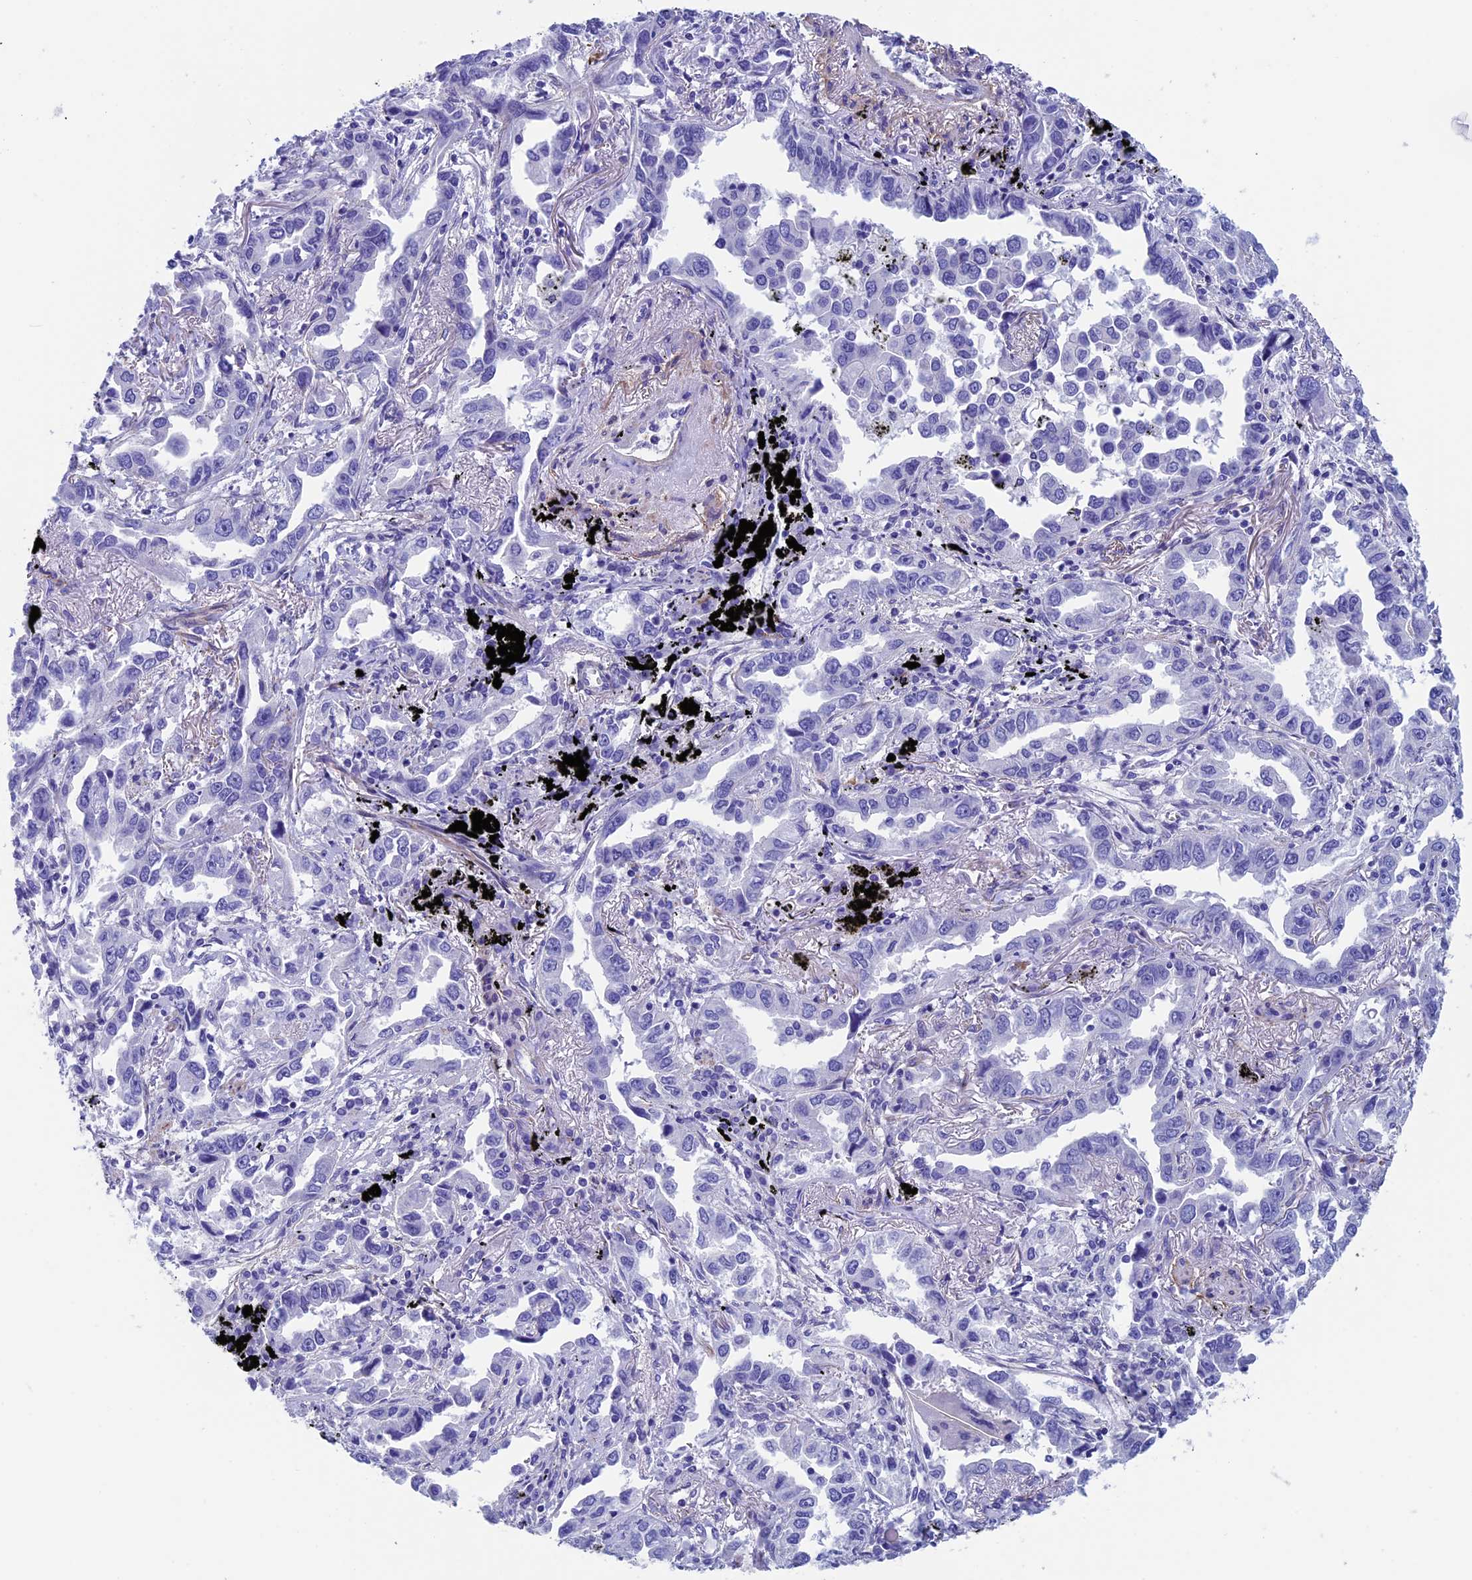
{"staining": {"intensity": "negative", "quantity": "none", "location": "none"}, "tissue": "lung cancer", "cell_type": "Tumor cells", "image_type": "cancer", "snomed": [{"axis": "morphology", "description": "Adenocarcinoma, NOS"}, {"axis": "topography", "description": "Lung"}], "caption": "A high-resolution photomicrograph shows immunohistochemistry staining of lung cancer (adenocarcinoma), which shows no significant staining in tumor cells.", "gene": "ADH7", "patient": {"sex": "male", "age": 67}}